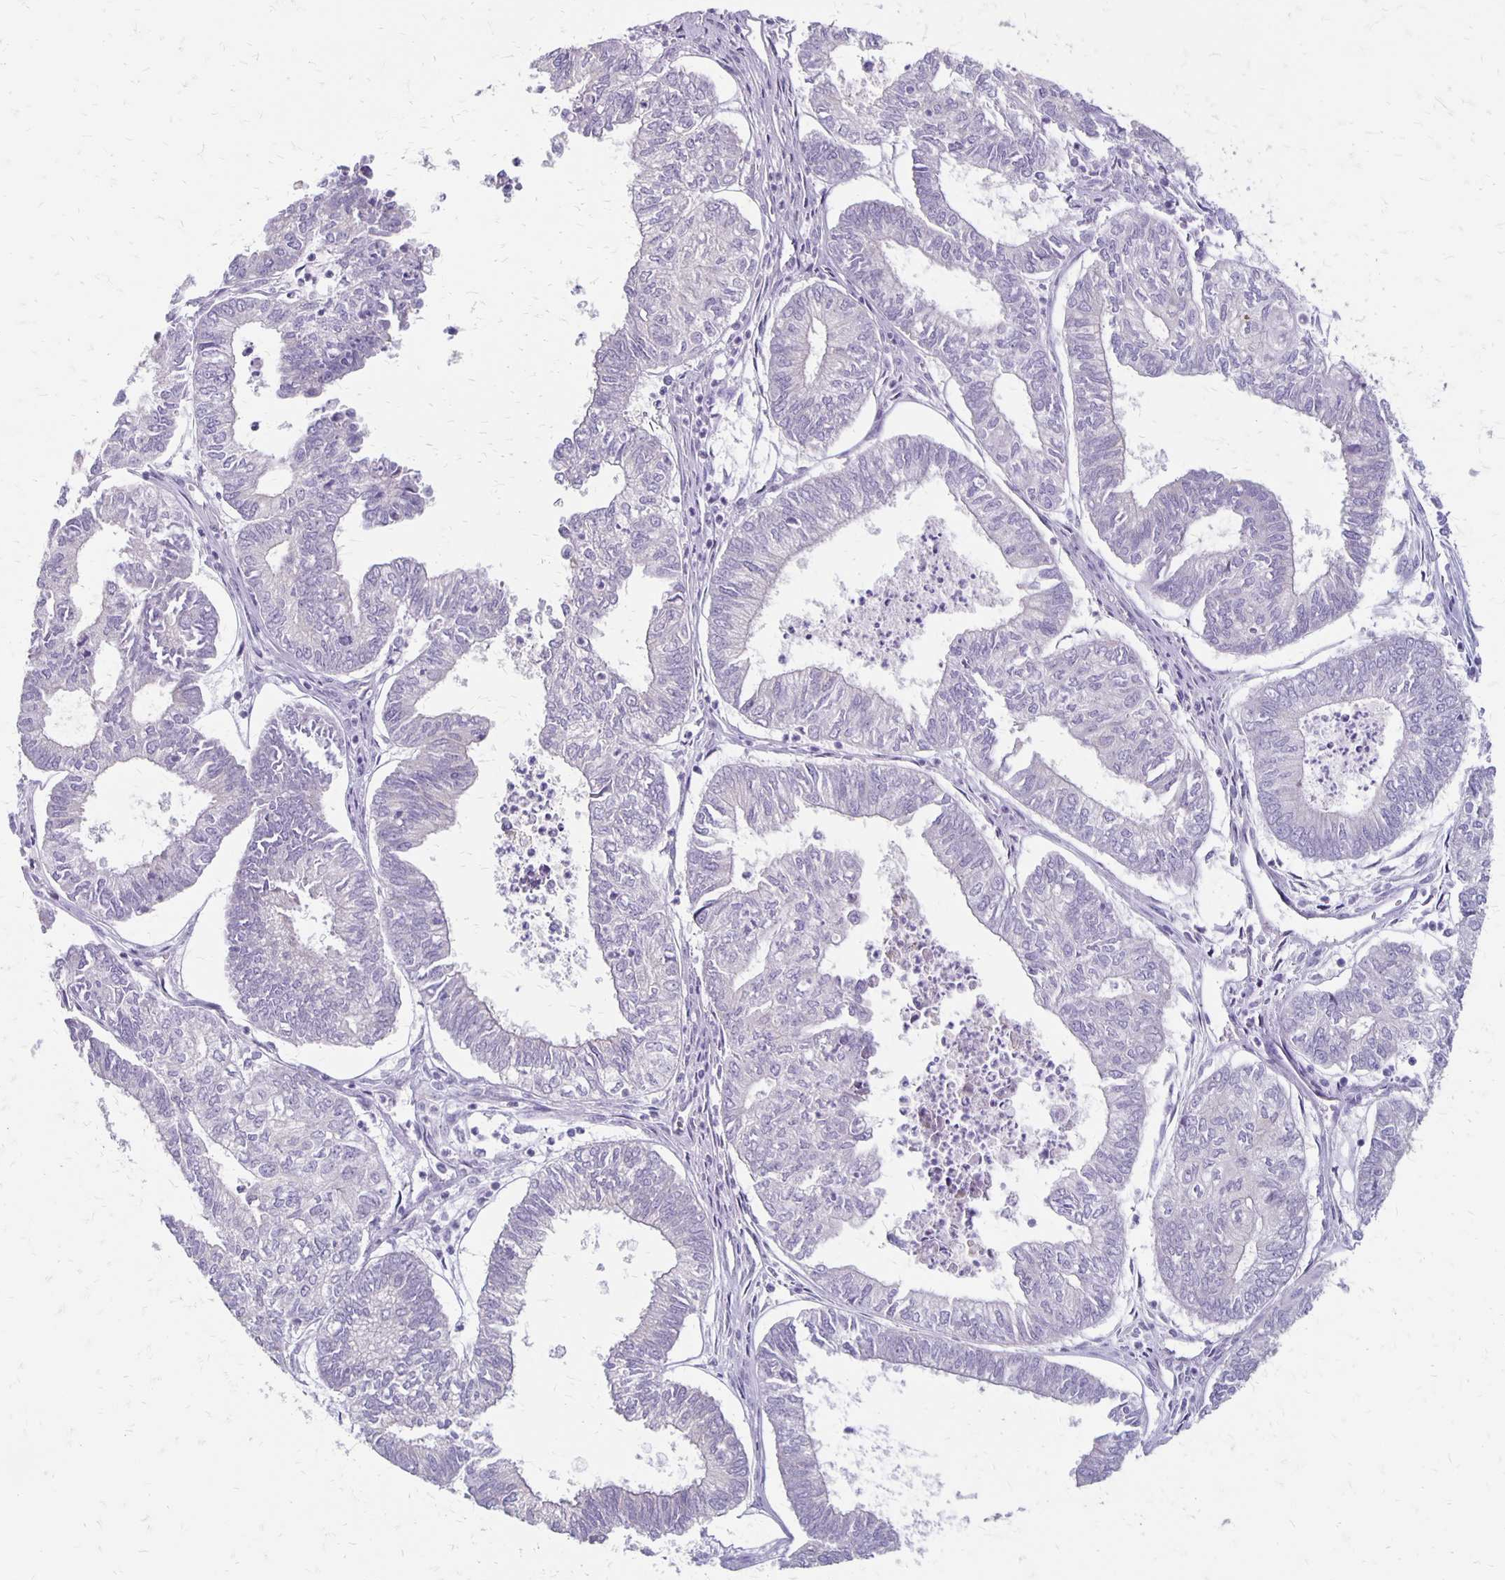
{"staining": {"intensity": "negative", "quantity": "none", "location": "none"}, "tissue": "ovarian cancer", "cell_type": "Tumor cells", "image_type": "cancer", "snomed": [{"axis": "morphology", "description": "Carcinoma, endometroid"}, {"axis": "topography", "description": "Ovary"}], "caption": "DAB (3,3'-diaminobenzidine) immunohistochemical staining of human ovarian cancer shows no significant positivity in tumor cells.", "gene": "HOMER1", "patient": {"sex": "female", "age": 64}}